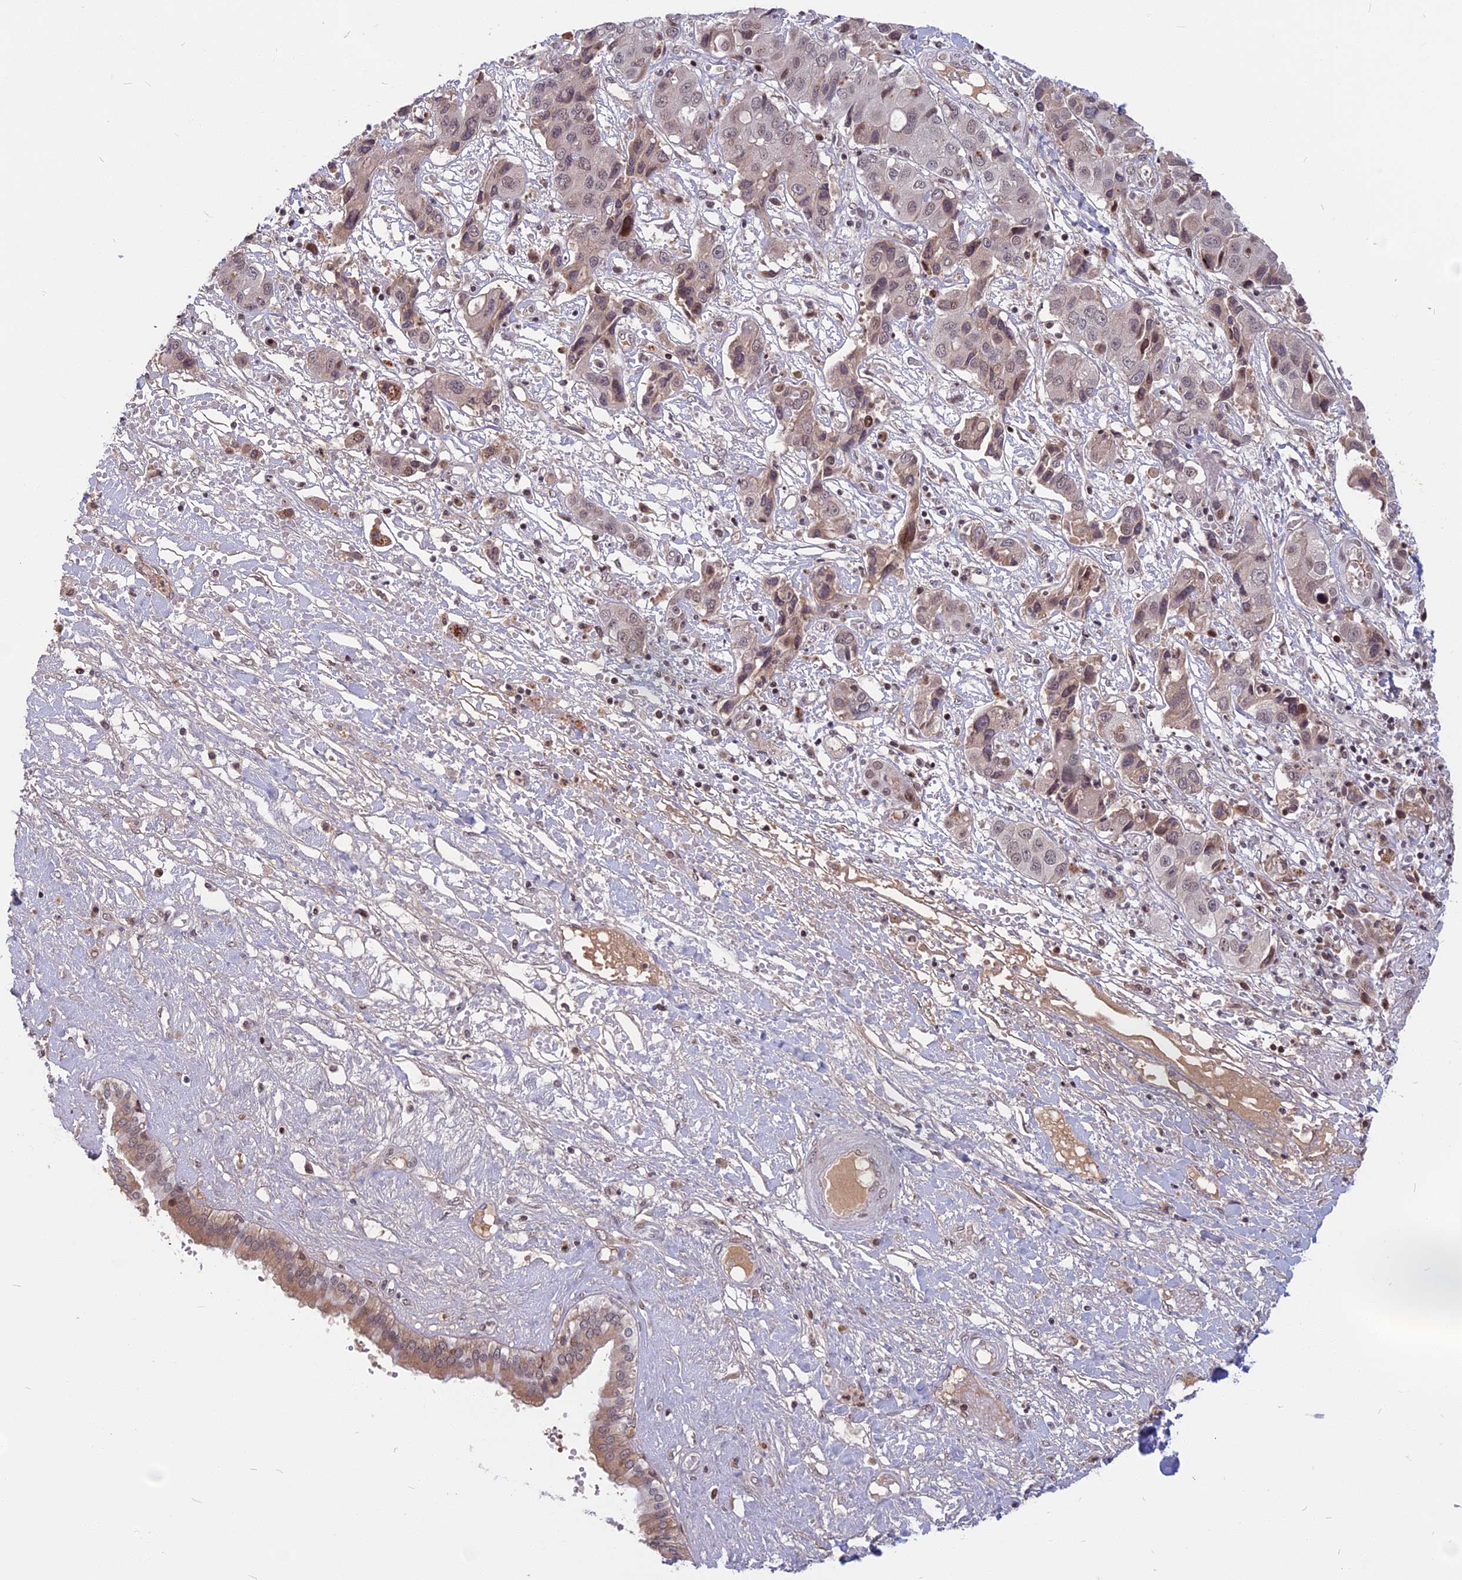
{"staining": {"intensity": "moderate", "quantity": "25%-75%", "location": "nuclear"}, "tissue": "liver cancer", "cell_type": "Tumor cells", "image_type": "cancer", "snomed": [{"axis": "morphology", "description": "Cholangiocarcinoma"}, {"axis": "topography", "description": "Liver"}], "caption": "Liver cancer stained for a protein (brown) exhibits moderate nuclear positive expression in about 25%-75% of tumor cells.", "gene": "CDC7", "patient": {"sex": "male", "age": 67}}